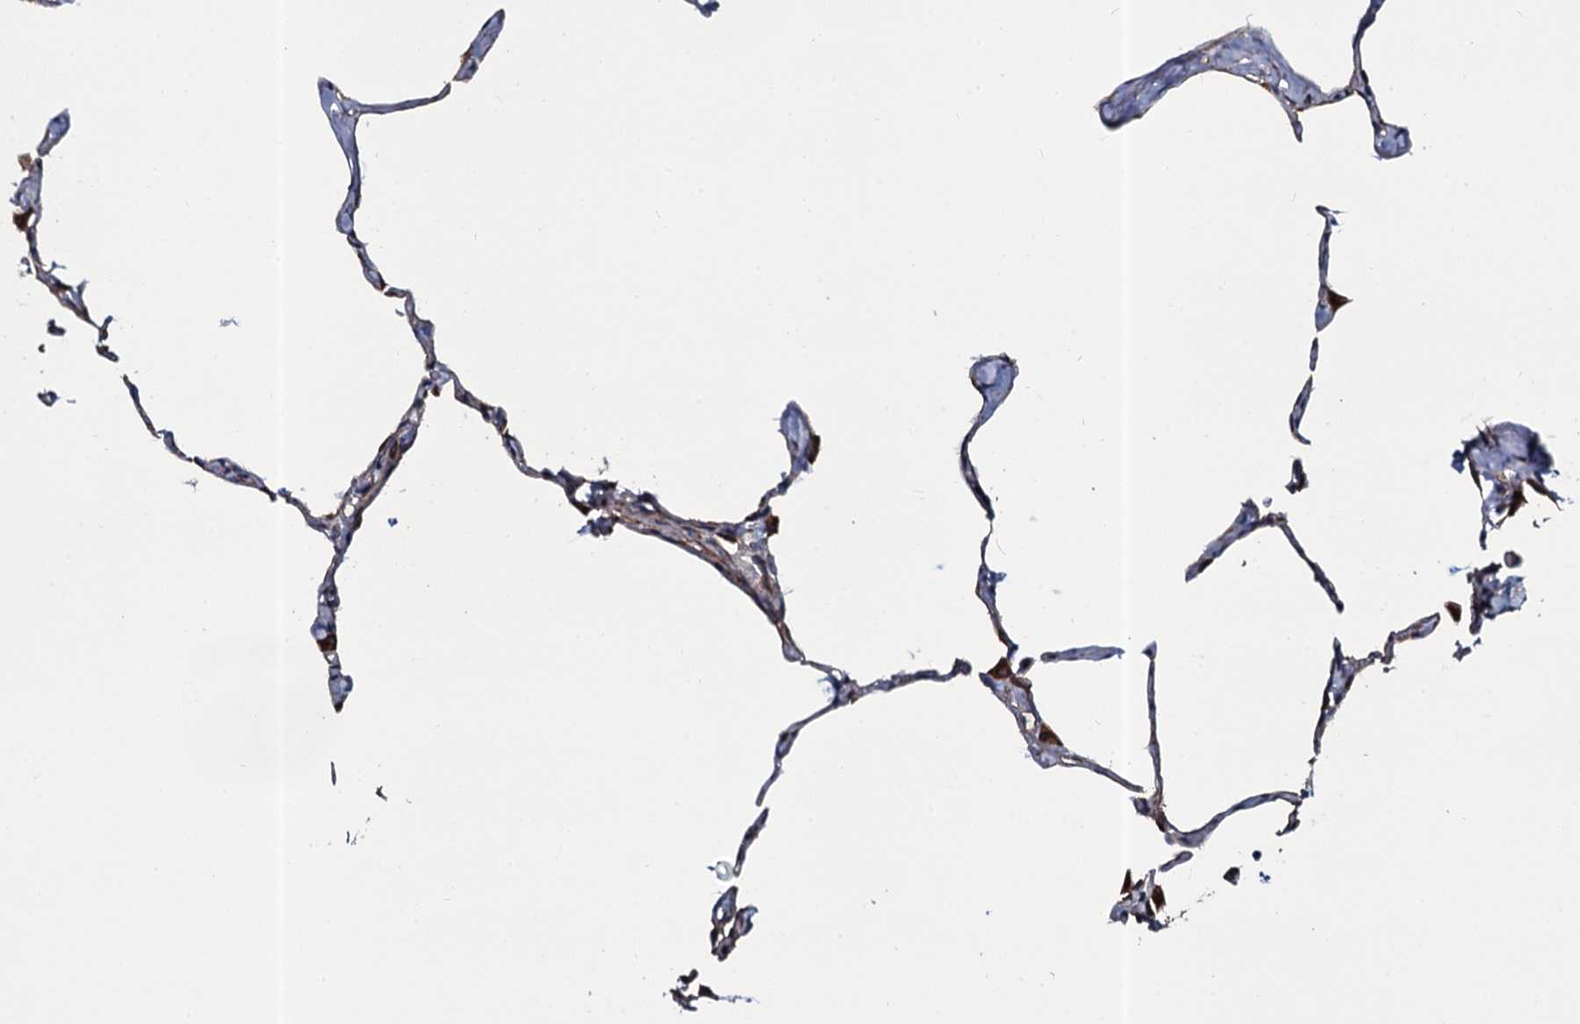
{"staining": {"intensity": "weak", "quantity": "25%-75%", "location": "cytoplasmic/membranous"}, "tissue": "lung", "cell_type": "Alveolar cells", "image_type": "normal", "snomed": [{"axis": "morphology", "description": "Normal tissue, NOS"}, {"axis": "topography", "description": "Lung"}], "caption": "Protein staining of normal lung demonstrates weak cytoplasmic/membranous positivity in approximately 25%-75% of alveolar cells. (Stains: DAB (3,3'-diaminobenzidine) in brown, nuclei in blue, Microscopy: brightfield microscopy at high magnification).", "gene": "TMEM151A", "patient": {"sex": "male", "age": 65}}